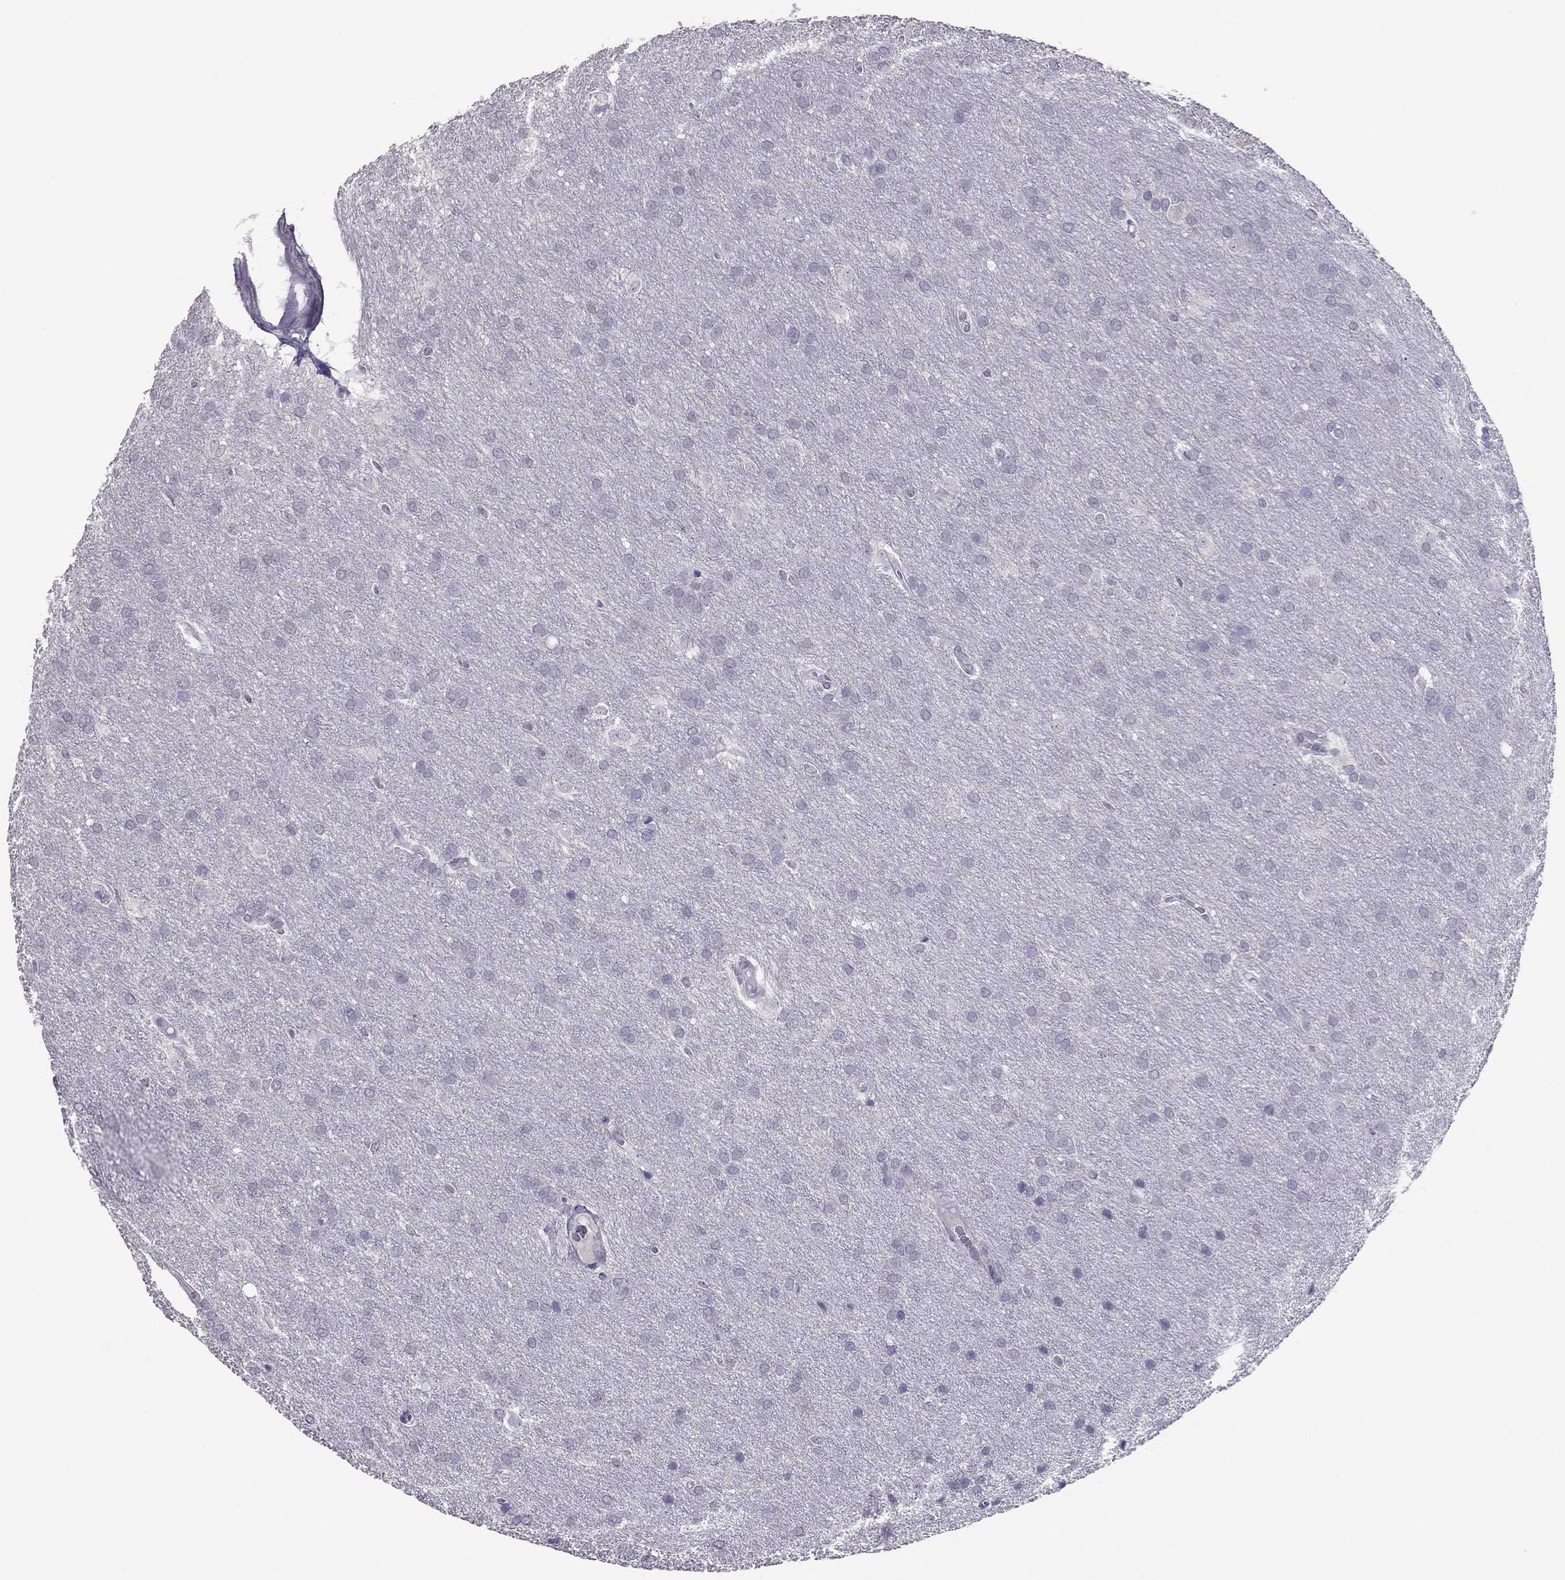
{"staining": {"intensity": "negative", "quantity": "none", "location": "none"}, "tissue": "glioma", "cell_type": "Tumor cells", "image_type": "cancer", "snomed": [{"axis": "morphology", "description": "Glioma, malignant, Low grade"}, {"axis": "topography", "description": "Brain"}], "caption": "An image of glioma stained for a protein reveals no brown staining in tumor cells.", "gene": "RGS8", "patient": {"sex": "female", "age": 32}}